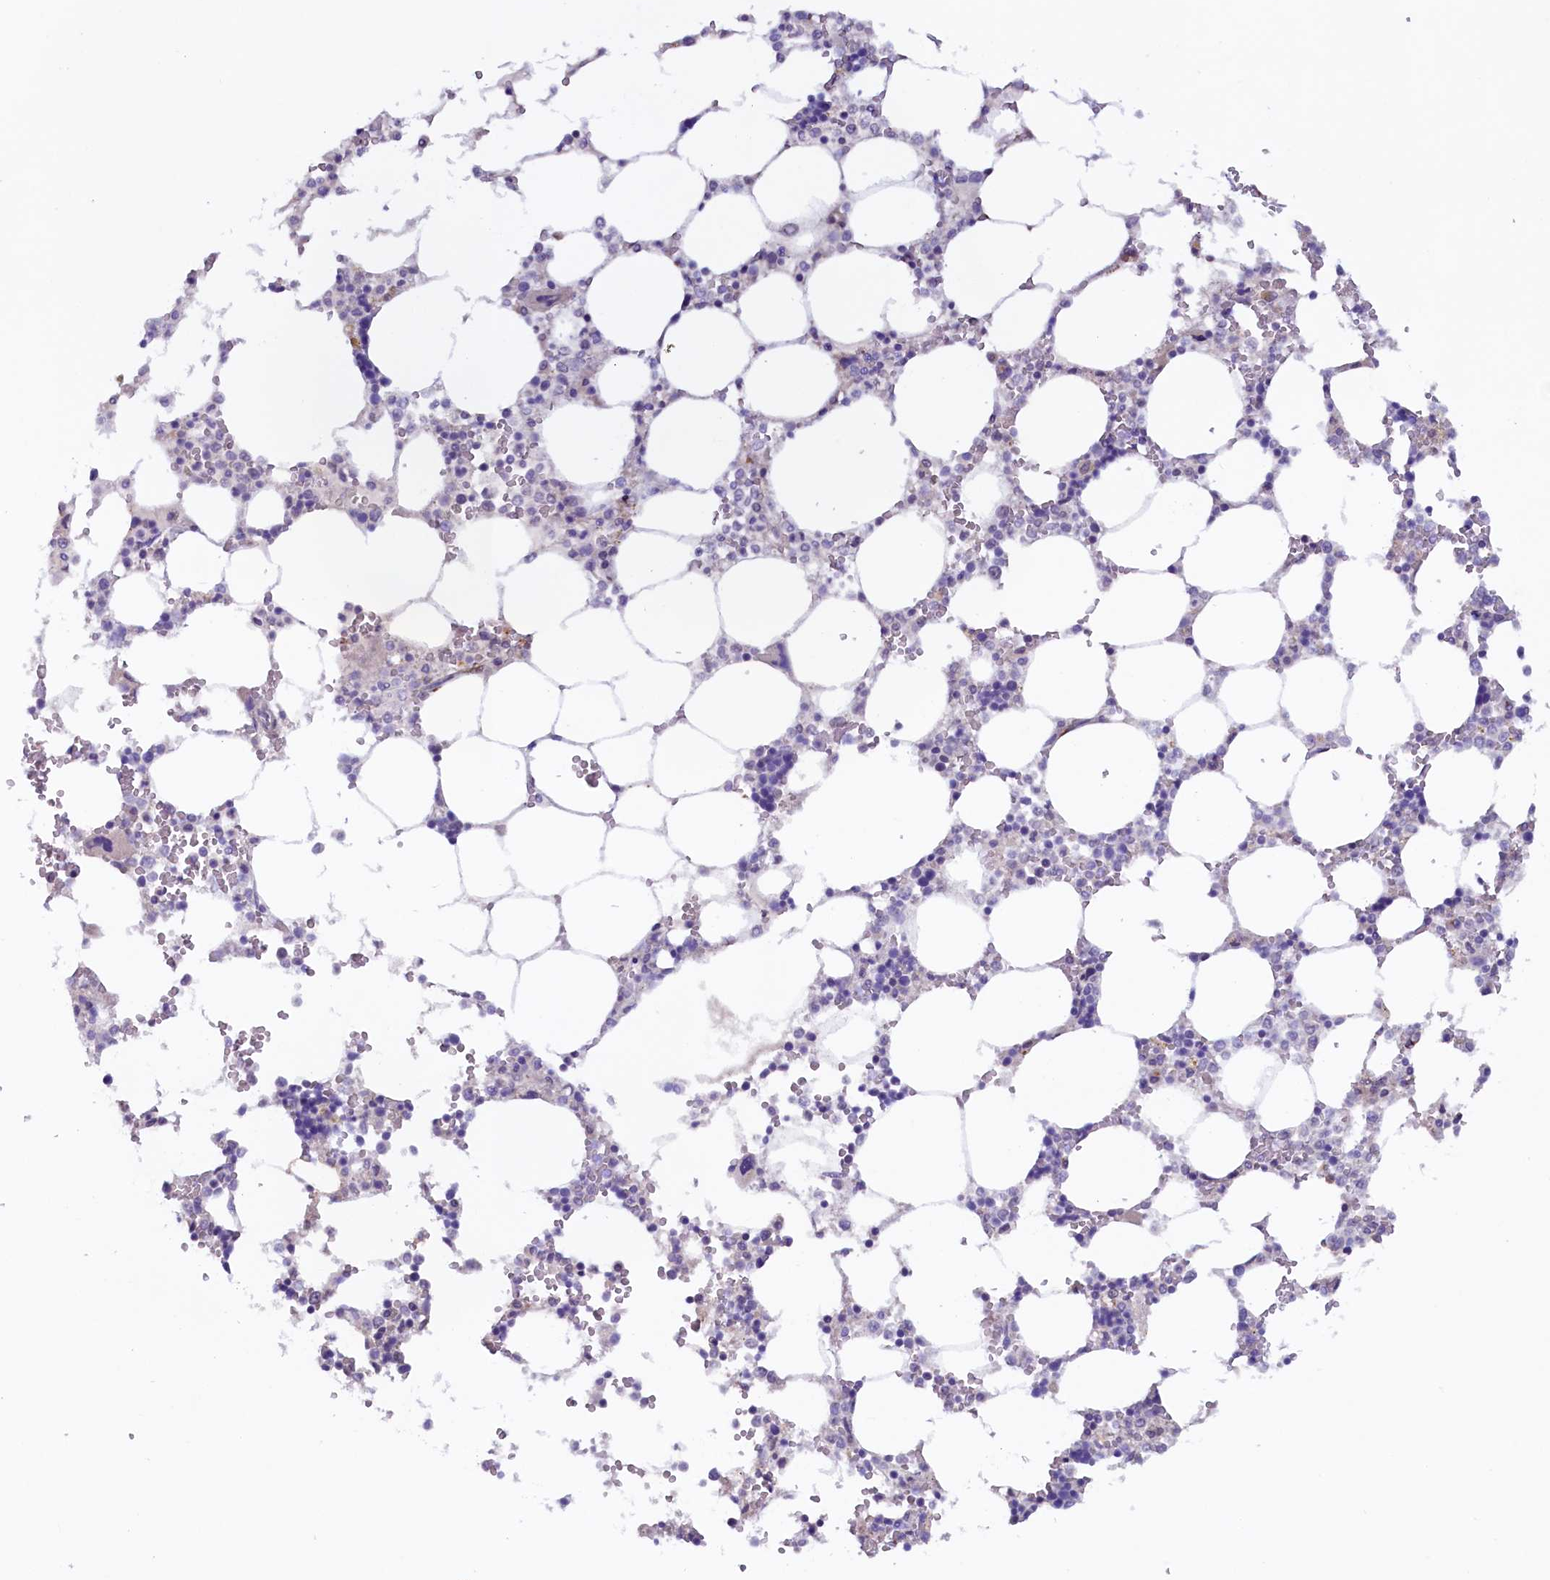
{"staining": {"intensity": "negative", "quantity": "none", "location": "none"}, "tissue": "bone marrow", "cell_type": "Hematopoietic cells", "image_type": "normal", "snomed": [{"axis": "morphology", "description": "Normal tissue, NOS"}, {"axis": "topography", "description": "Bone marrow"}], "caption": "Hematopoietic cells show no significant positivity in benign bone marrow.", "gene": "PACSIN3", "patient": {"sex": "male", "age": 64}}